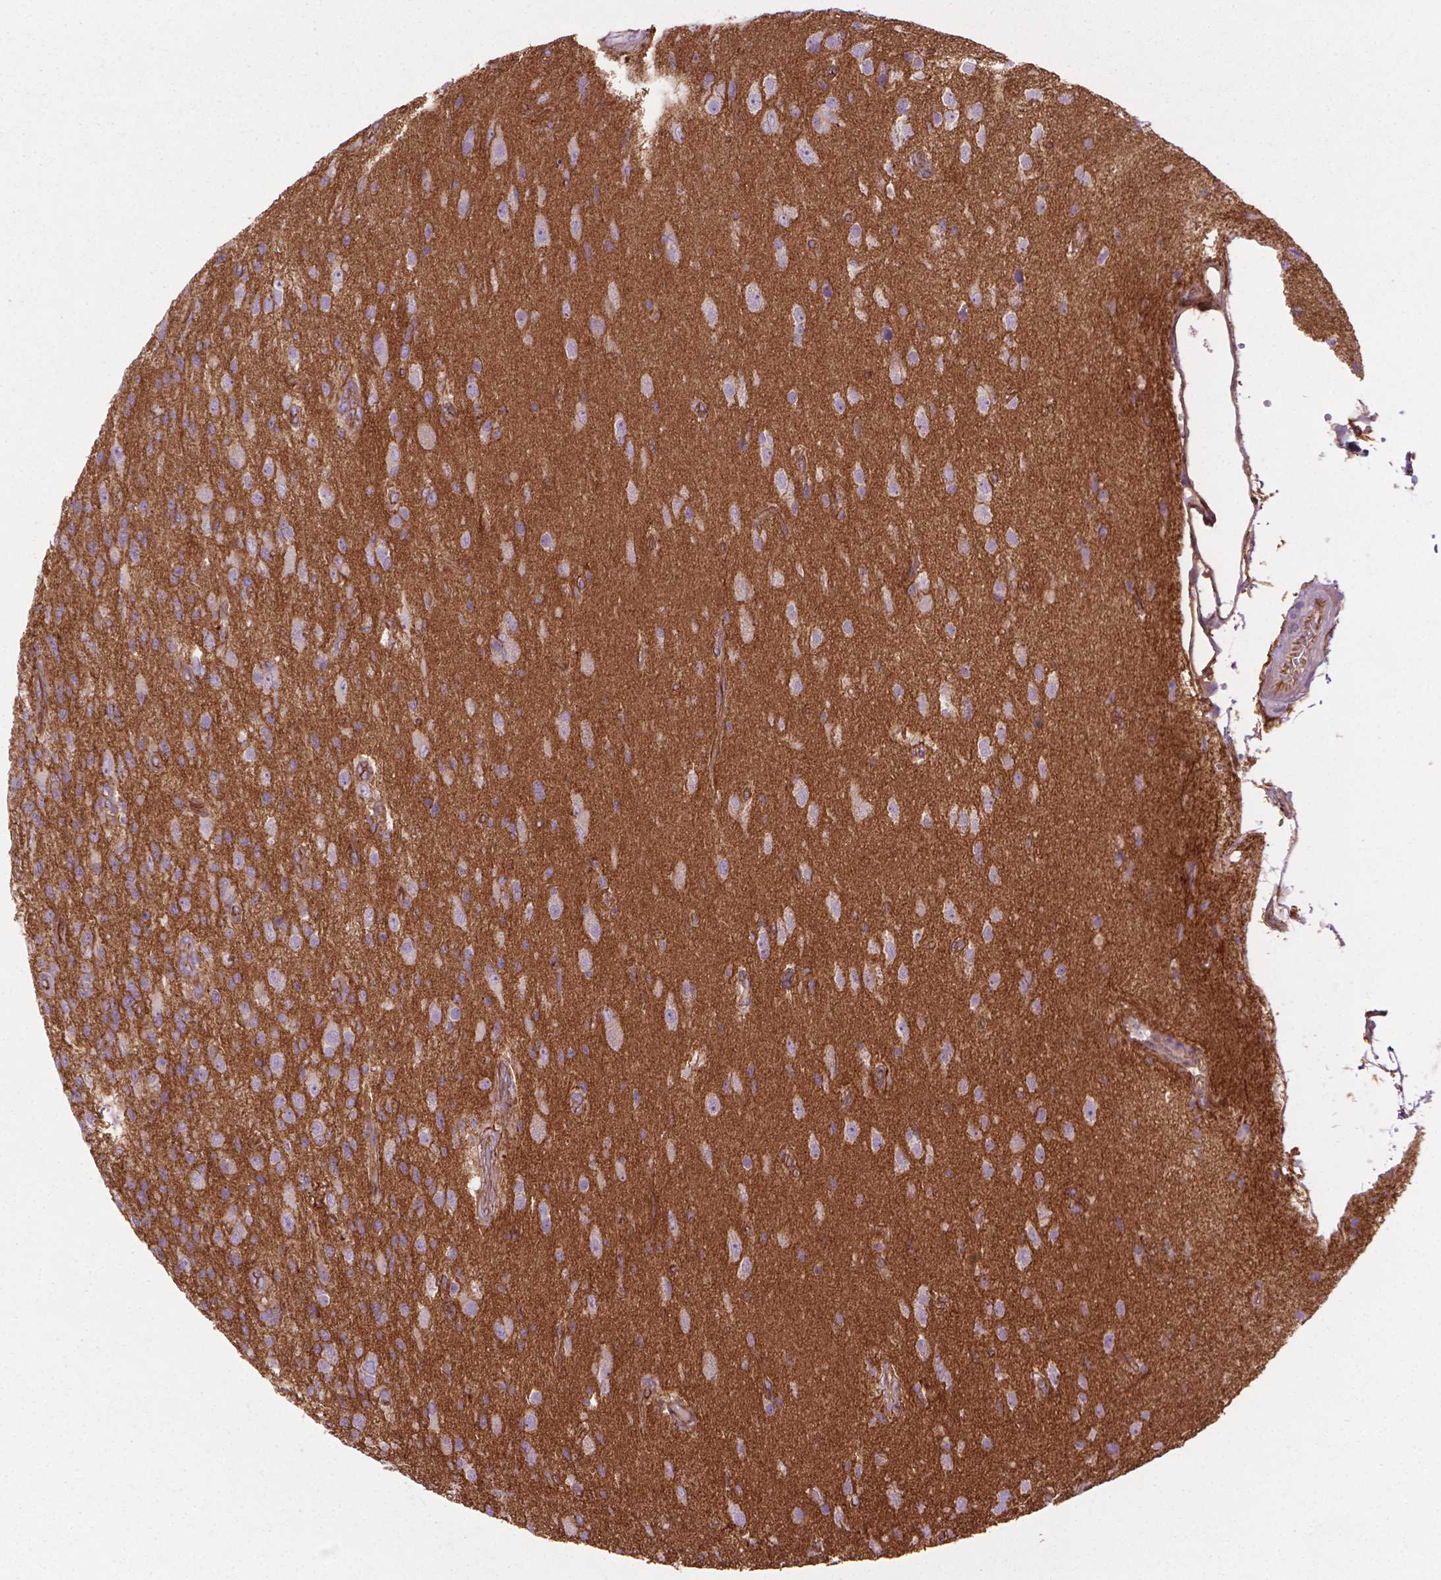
{"staining": {"intensity": "negative", "quantity": "none", "location": "none"}, "tissue": "glioma", "cell_type": "Tumor cells", "image_type": "cancer", "snomed": [{"axis": "morphology", "description": "Glioma, malignant, High grade"}, {"axis": "topography", "description": "Brain"}], "caption": "Immunohistochemistry (IHC) of glioma exhibits no staining in tumor cells. Nuclei are stained in blue.", "gene": "TENT5A", "patient": {"sex": "male", "age": 56}}